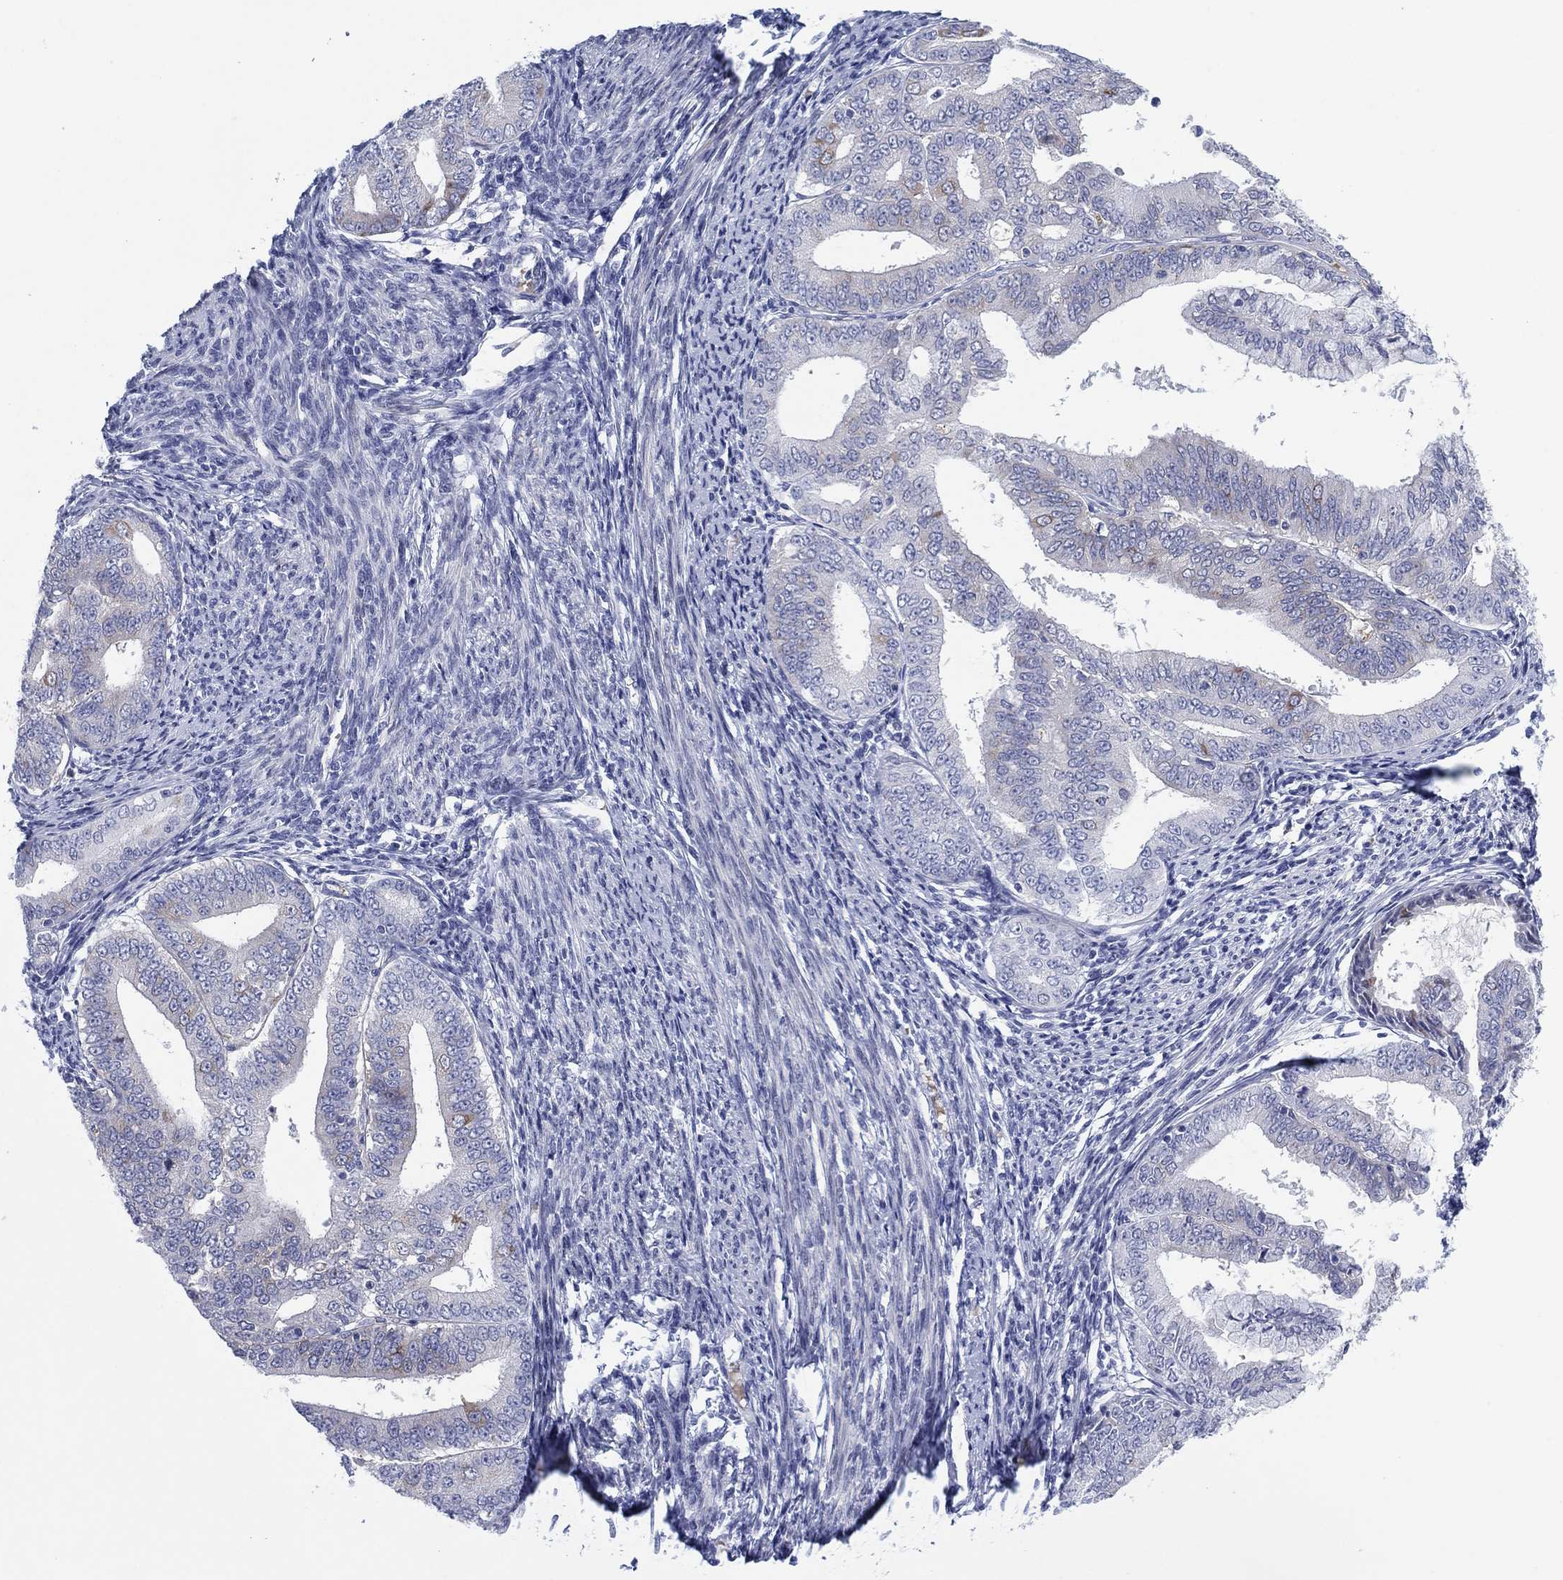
{"staining": {"intensity": "negative", "quantity": "none", "location": "none"}, "tissue": "endometrial cancer", "cell_type": "Tumor cells", "image_type": "cancer", "snomed": [{"axis": "morphology", "description": "Adenocarcinoma, NOS"}, {"axis": "topography", "description": "Endometrium"}], "caption": "Tumor cells show no significant staining in endometrial adenocarcinoma.", "gene": "HEATR4", "patient": {"sex": "female", "age": 63}}